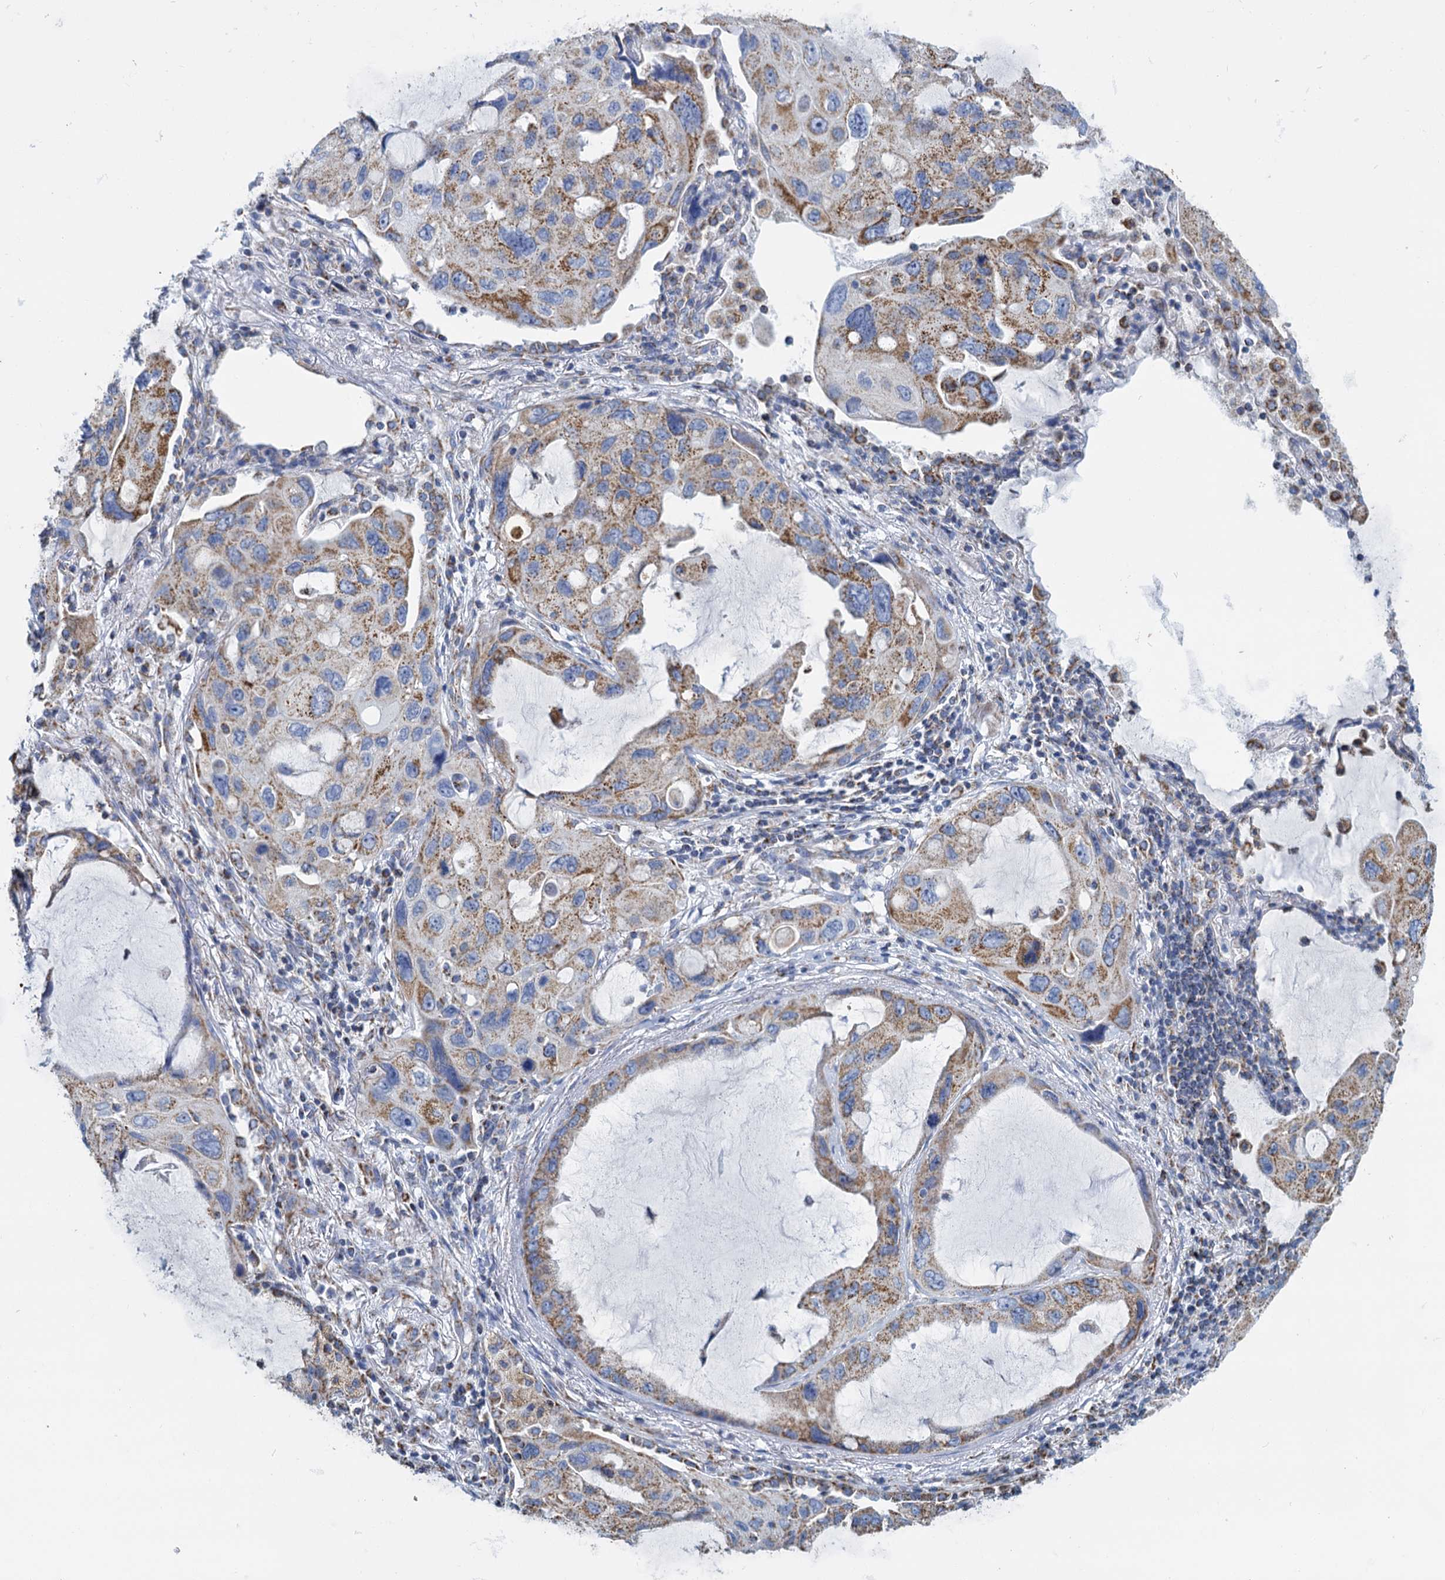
{"staining": {"intensity": "moderate", "quantity": ">75%", "location": "cytoplasmic/membranous"}, "tissue": "lung cancer", "cell_type": "Tumor cells", "image_type": "cancer", "snomed": [{"axis": "morphology", "description": "Squamous cell carcinoma, NOS"}, {"axis": "topography", "description": "Lung"}], "caption": "This is an image of immunohistochemistry (IHC) staining of squamous cell carcinoma (lung), which shows moderate staining in the cytoplasmic/membranous of tumor cells.", "gene": "CCP110", "patient": {"sex": "female", "age": 73}}